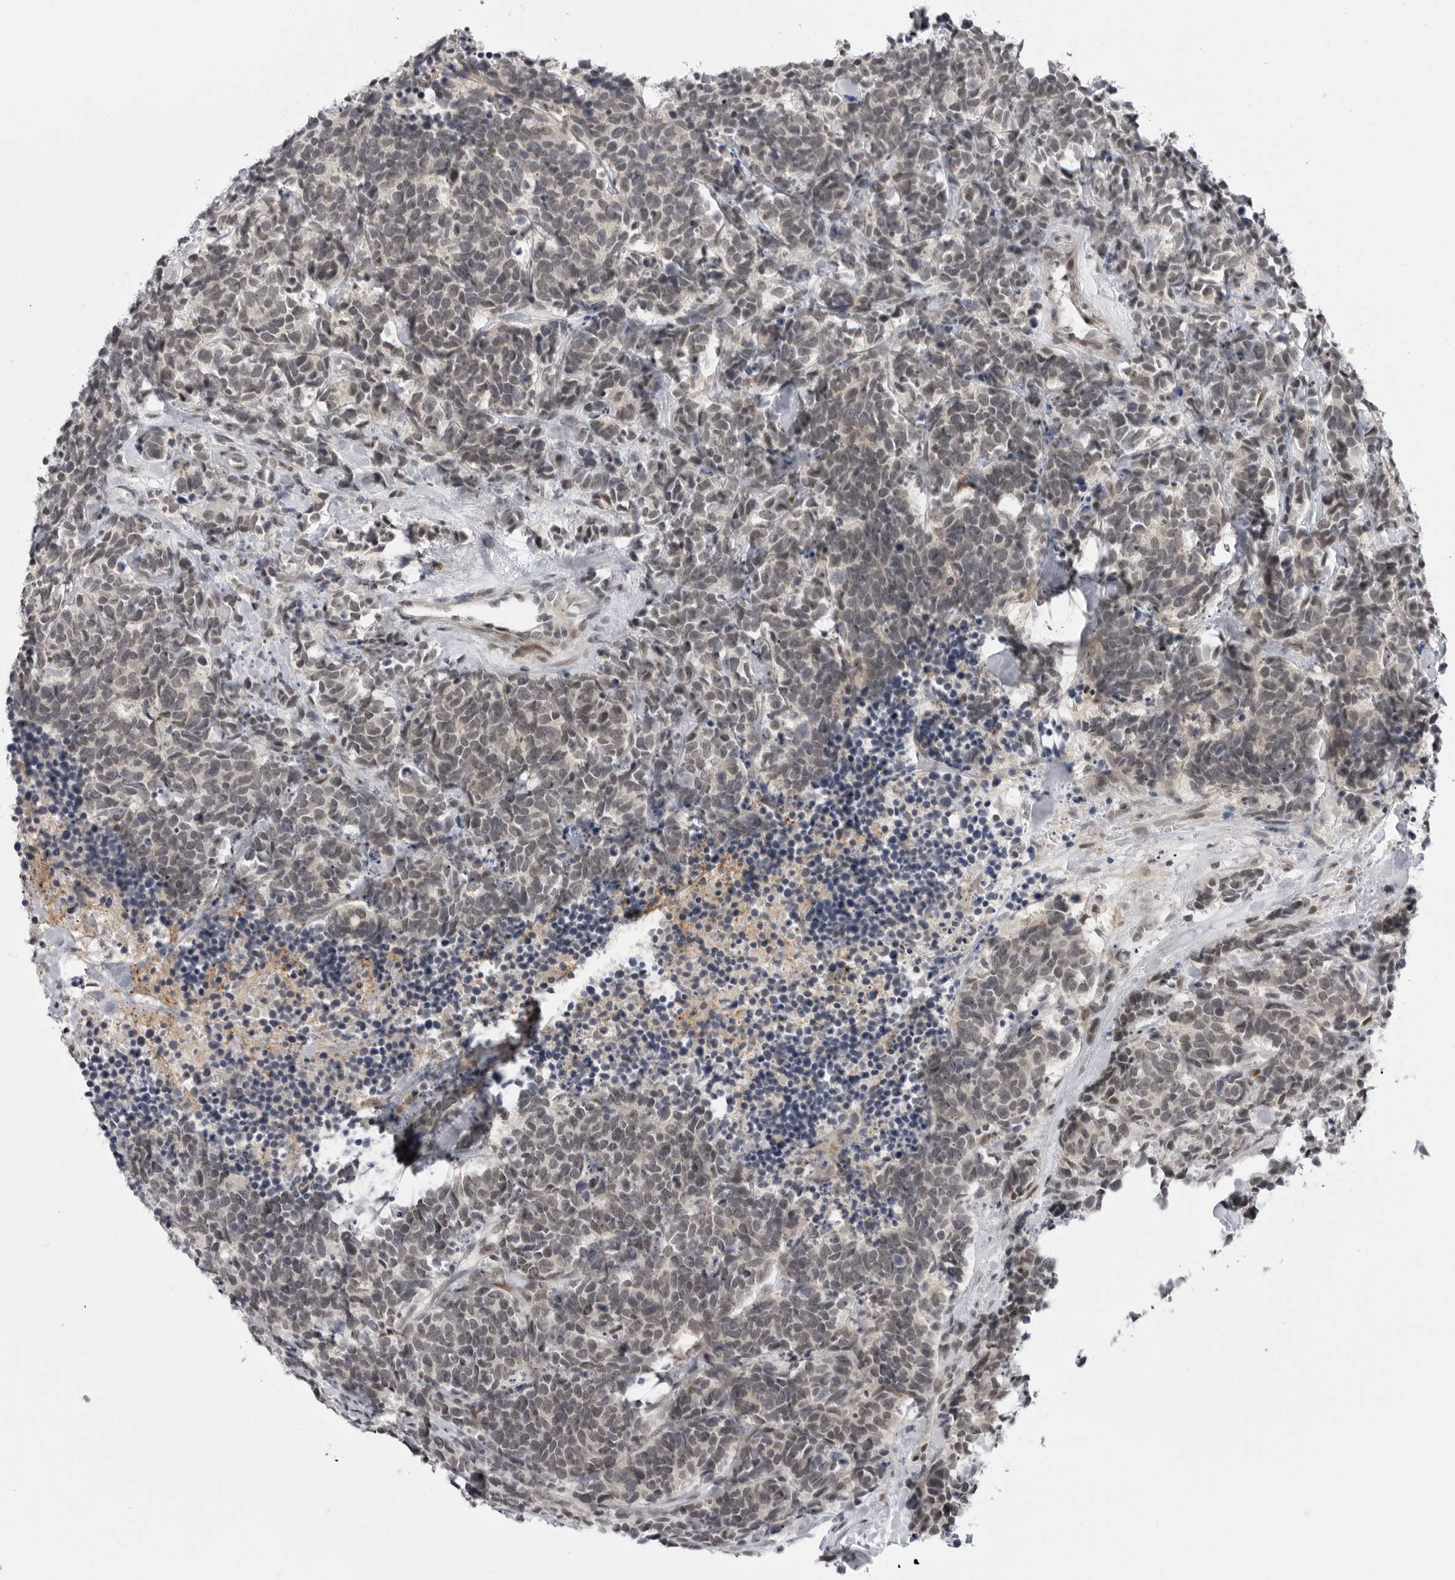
{"staining": {"intensity": "weak", "quantity": ">75%", "location": "nuclear"}, "tissue": "carcinoid", "cell_type": "Tumor cells", "image_type": "cancer", "snomed": [{"axis": "morphology", "description": "Carcinoma, NOS"}, {"axis": "morphology", "description": "Carcinoid, malignant, NOS"}, {"axis": "topography", "description": "Urinary bladder"}], "caption": "An image of human carcinoid stained for a protein exhibits weak nuclear brown staining in tumor cells. (Brightfield microscopy of DAB IHC at high magnification).", "gene": "ALPK2", "patient": {"sex": "male", "age": 57}}